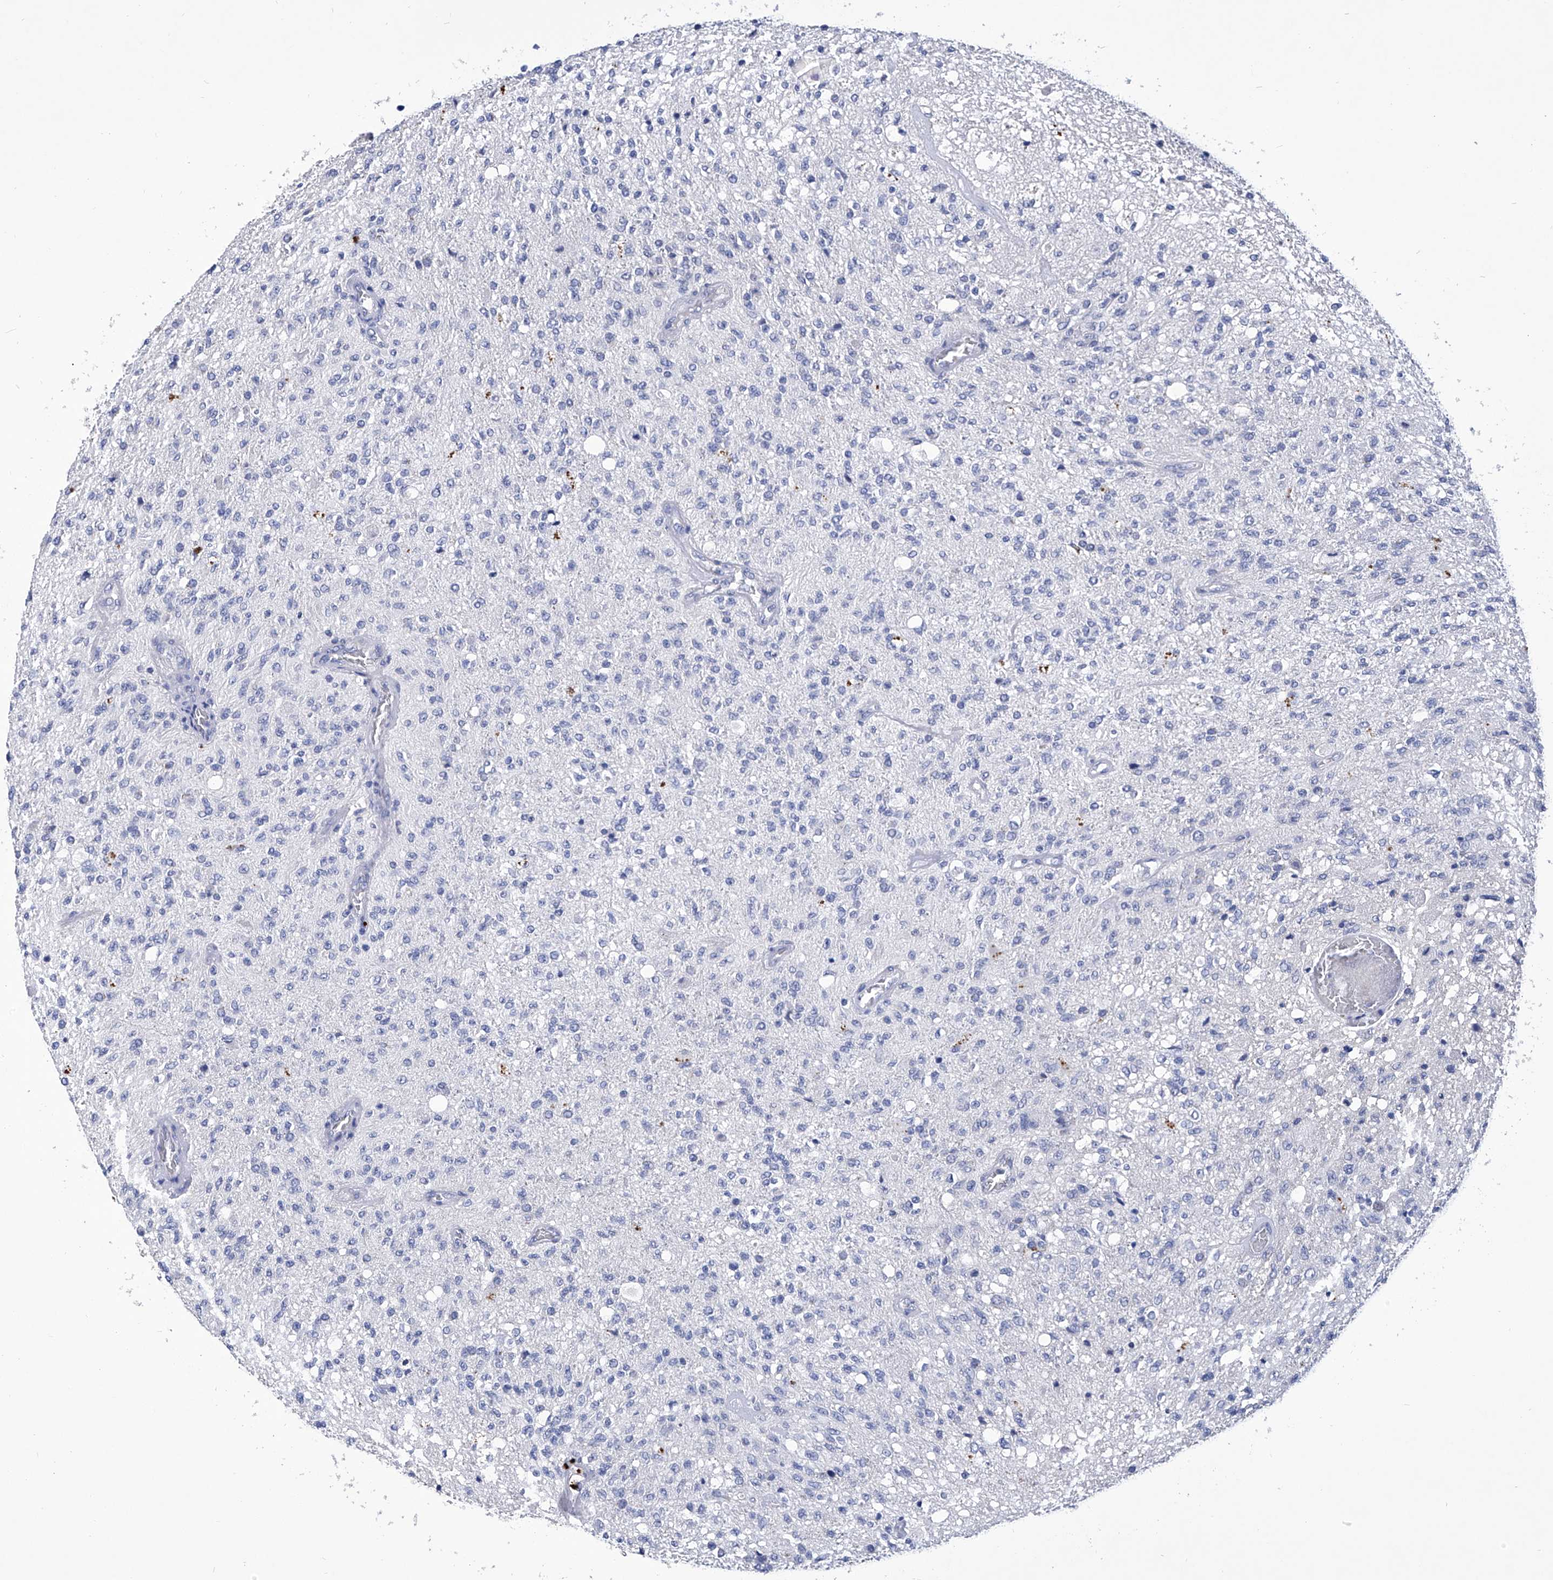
{"staining": {"intensity": "negative", "quantity": "none", "location": "none"}, "tissue": "glioma", "cell_type": "Tumor cells", "image_type": "cancer", "snomed": [{"axis": "morphology", "description": "Normal tissue, NOS"}, {"axis": "morphology", "description": "Glioma, malignant, High grade"}, {"axis": "topography", "description": "Cerebral cortex"}], "caption": "DAB immunohistochemical staining of human glioma reveals no significant expression in tumor cells.", "gene": "IFNL2", "patient": {"sex": "male", "age": 77}}